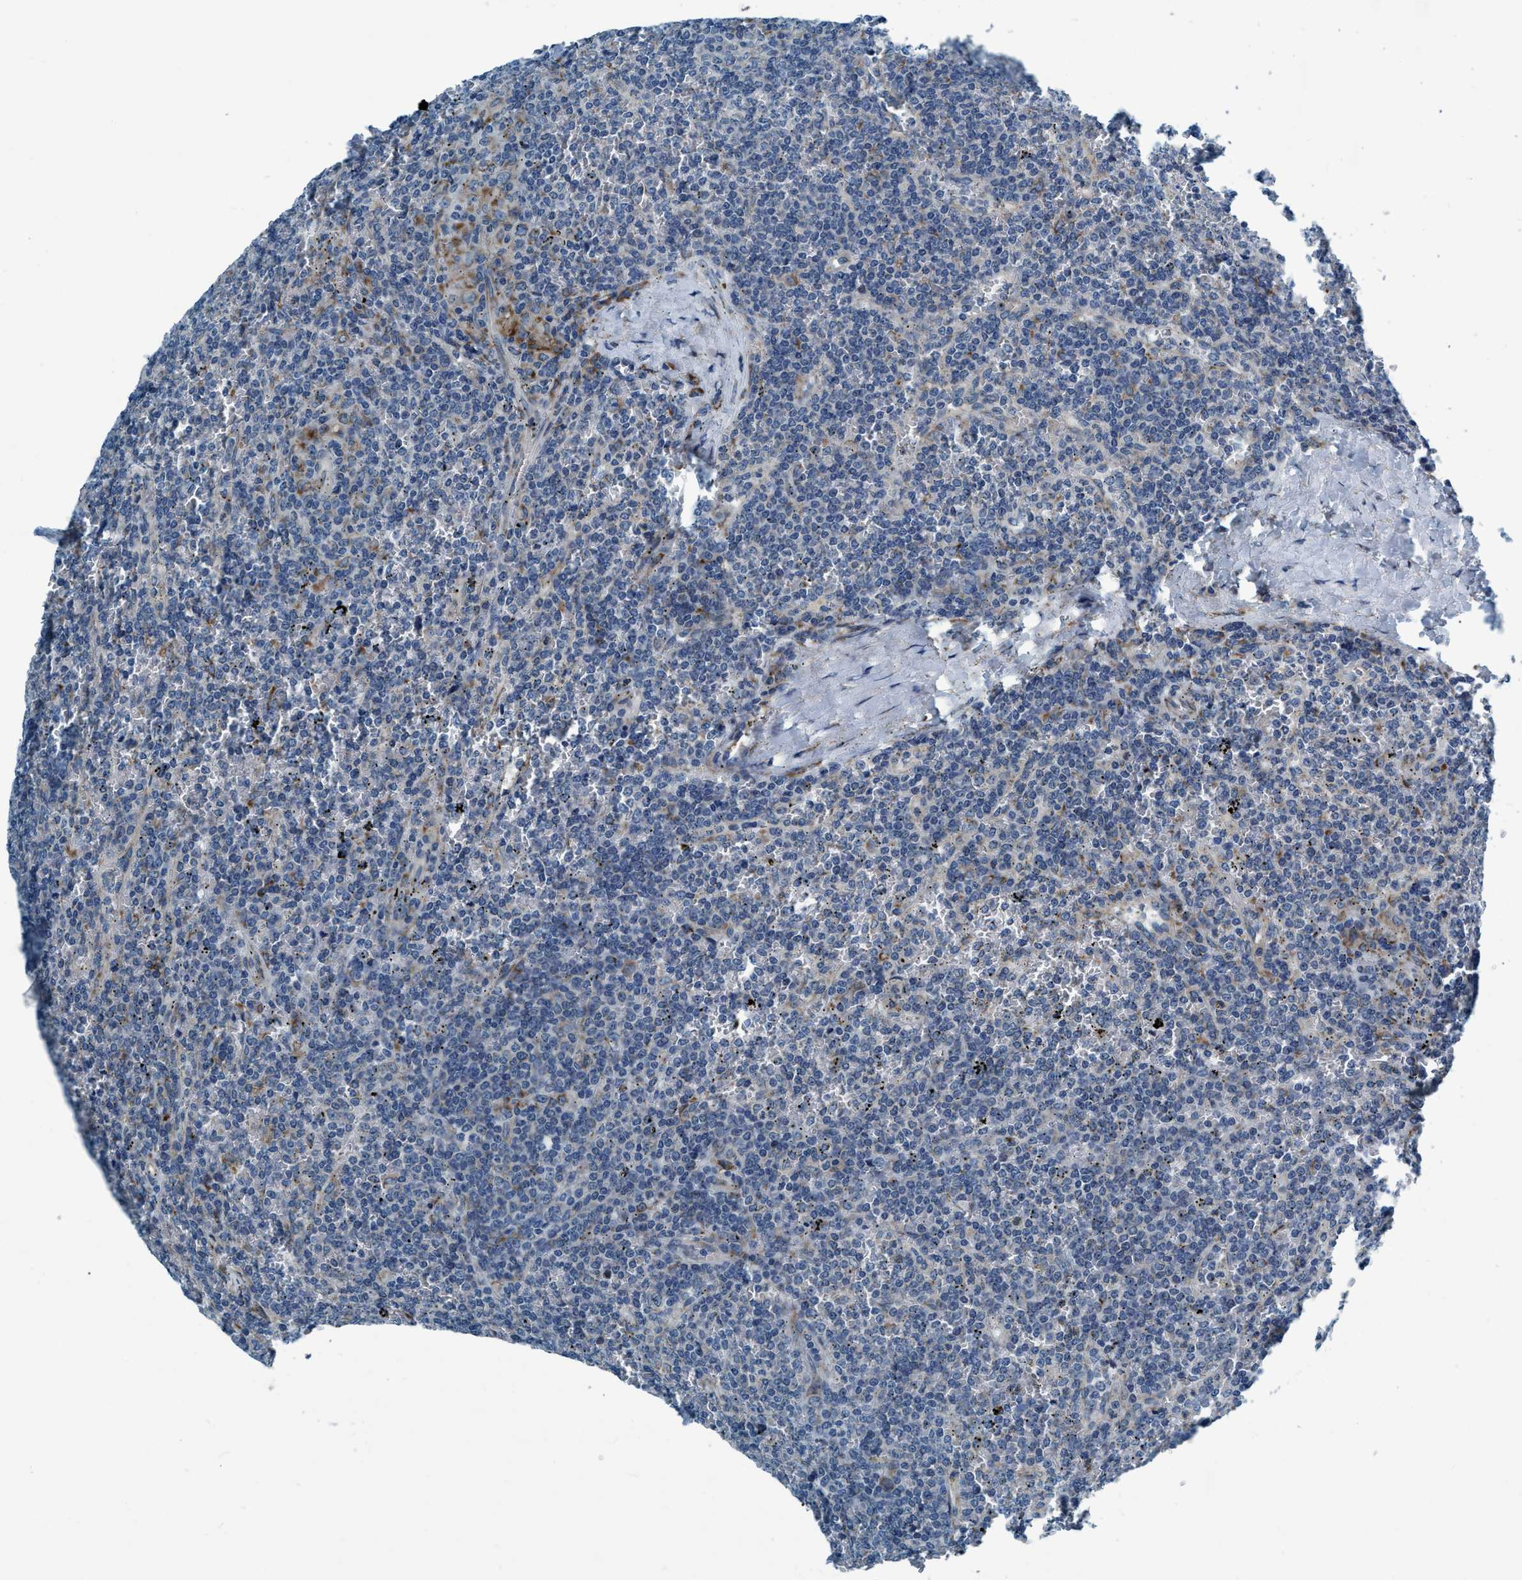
{"staining": {"intensity": "negative", "quantity": "none", "location": "none"}, "tissue": "lymphoma", "cell_type": "Tumor cells", "image_type": "cancer", "snomed": [{"axis": "morphology", "description": "Malignant lymphoma, non-Hodgkin's type, Low grade"}, {"axis": "topography", "description": "Spleen"}], "caption": "Human malignant lymphoma, non-Hodgkin's type (low-grade) stained for a protein using IHC exhibits no expression in tumor cells.", "gene": "ARMC9", "patient": {"sex": "female", "age": 19}}